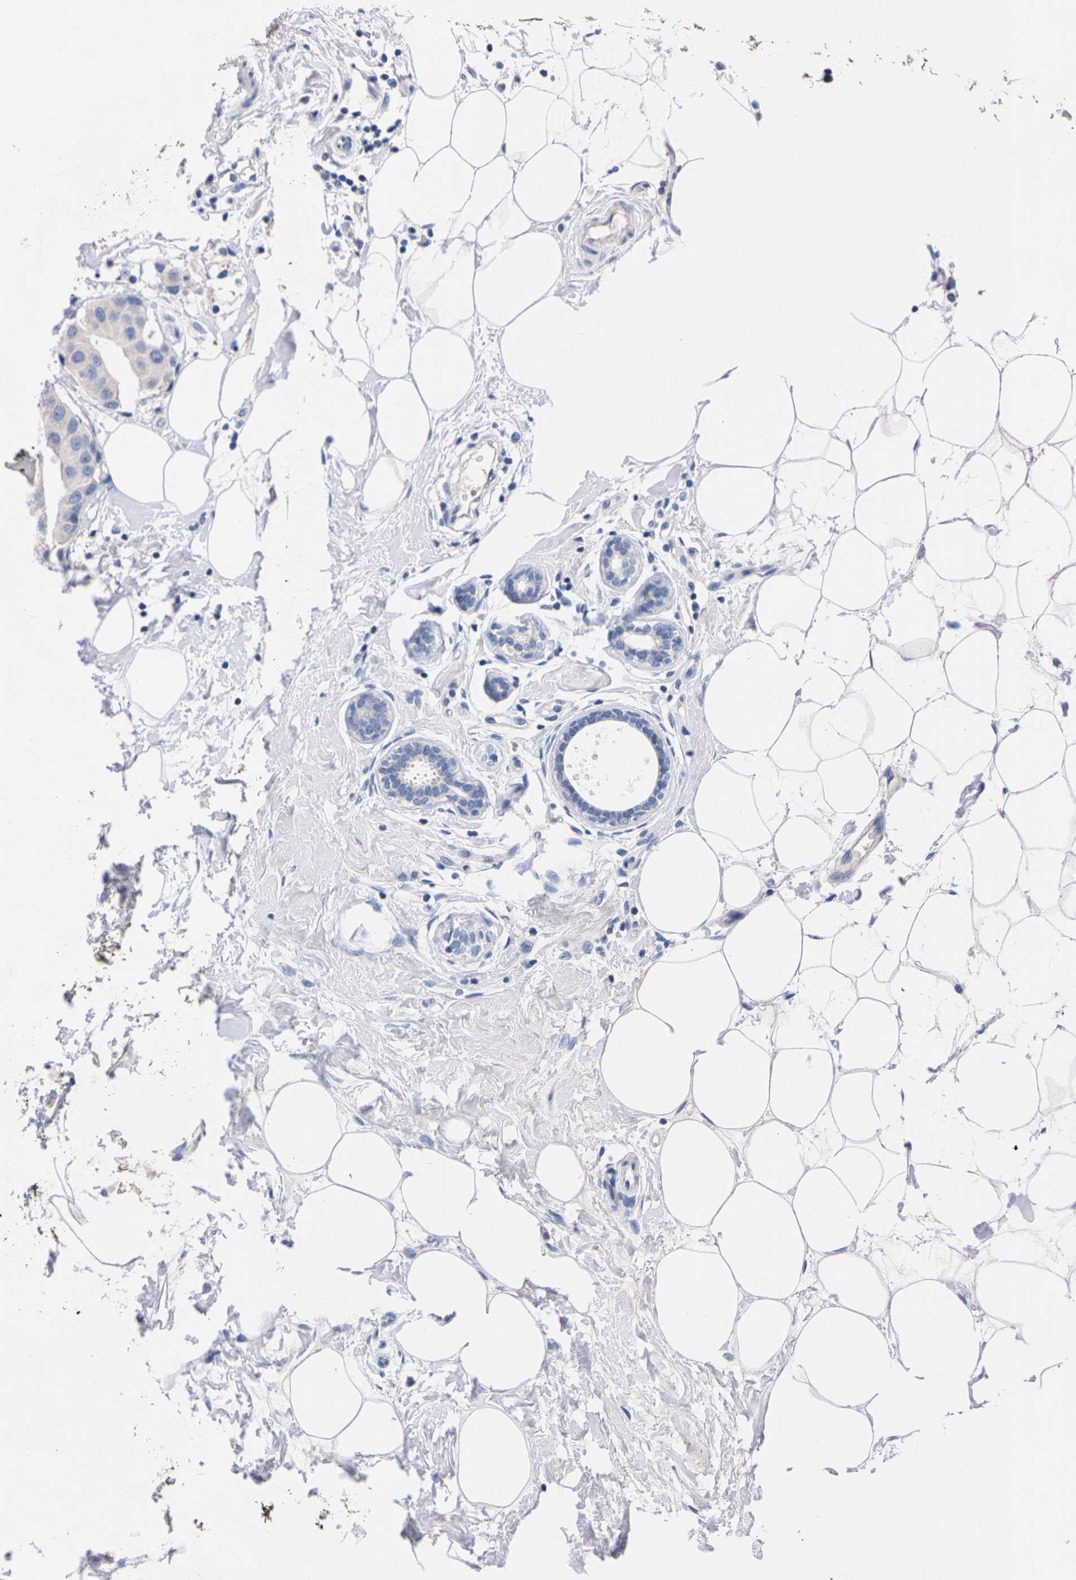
{"staining": {"intensity": "negative", "quantity": "none", "location": "none"}, "tissue": "breast cancer", "cell_type": "Tumor cells", "image_type": "cancer", "snomed": [{"axis": "morphology", "description": "Normal tissue, NOS"}, {"axis": "morphology", "description": "Duct carcinoma"}, {"axis": "topography", "description": "Breast"}], "caption": "Immunohistochemical staining of human infiltrating ductal carcinoma (breast) demonstrates no significant expression in tumor cells. Nuclei are stained in blue.", "gene": "FAM210A", "patient": {"sex": "female", "age": 39}}